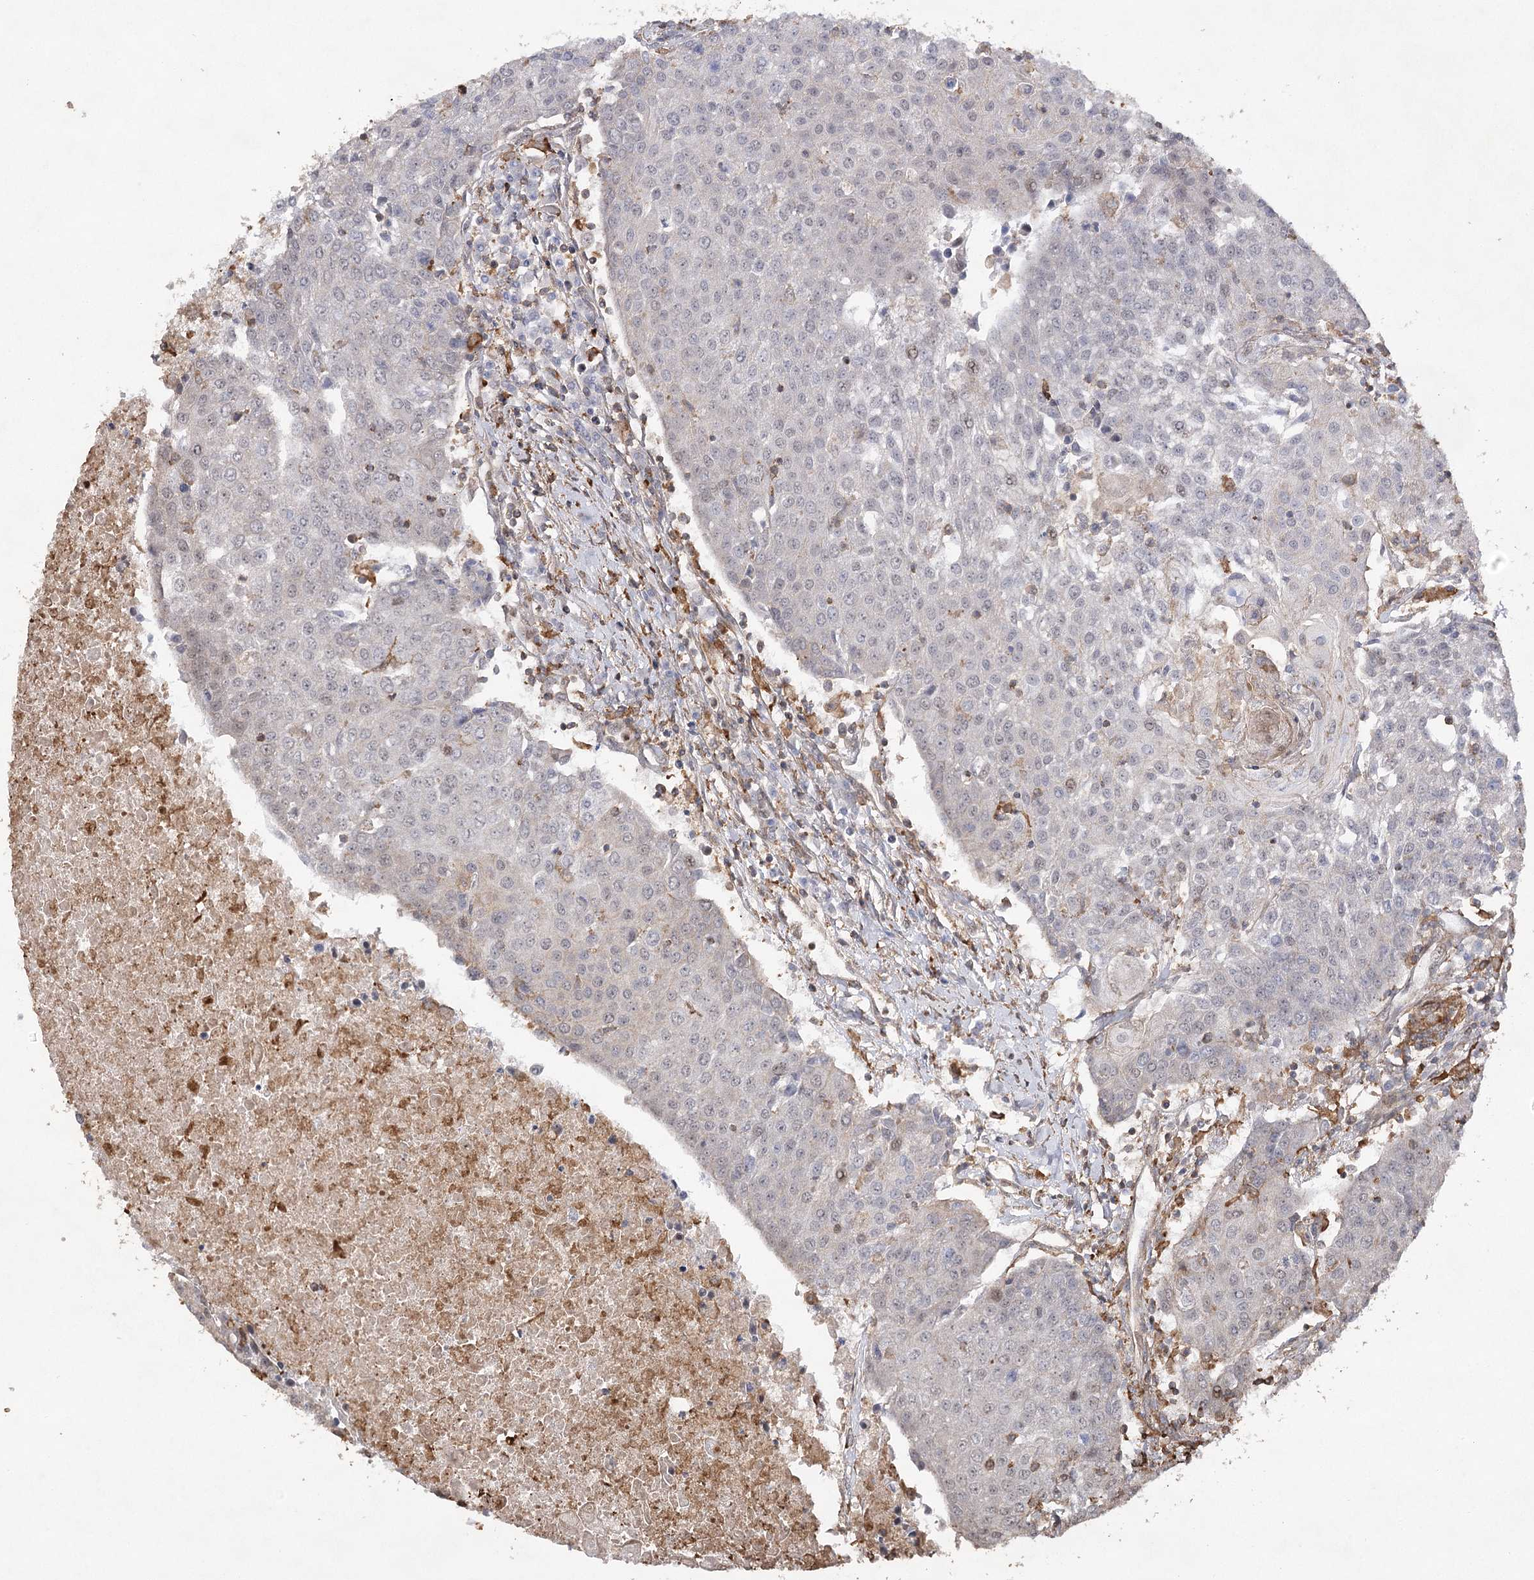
{"staining": {"intensity": "negative", "quantity": "none", "location": "none"}, "tissue": "urothelial cancer", "cell_type": "Tumor cells", "image_type": "cancer", "snomed": [{"axis": "morphology", "description": "Urothelial carcinoma, High grade"}, {"axis": "topography", "description": "Urinary bladder"}], "caption": "Immunohistochemical staining of urothelial cancer demonstrates no significant positivity in tumor cells.", "gene": "OBSL1", "patient": {"sex": "female", "age": 85}}